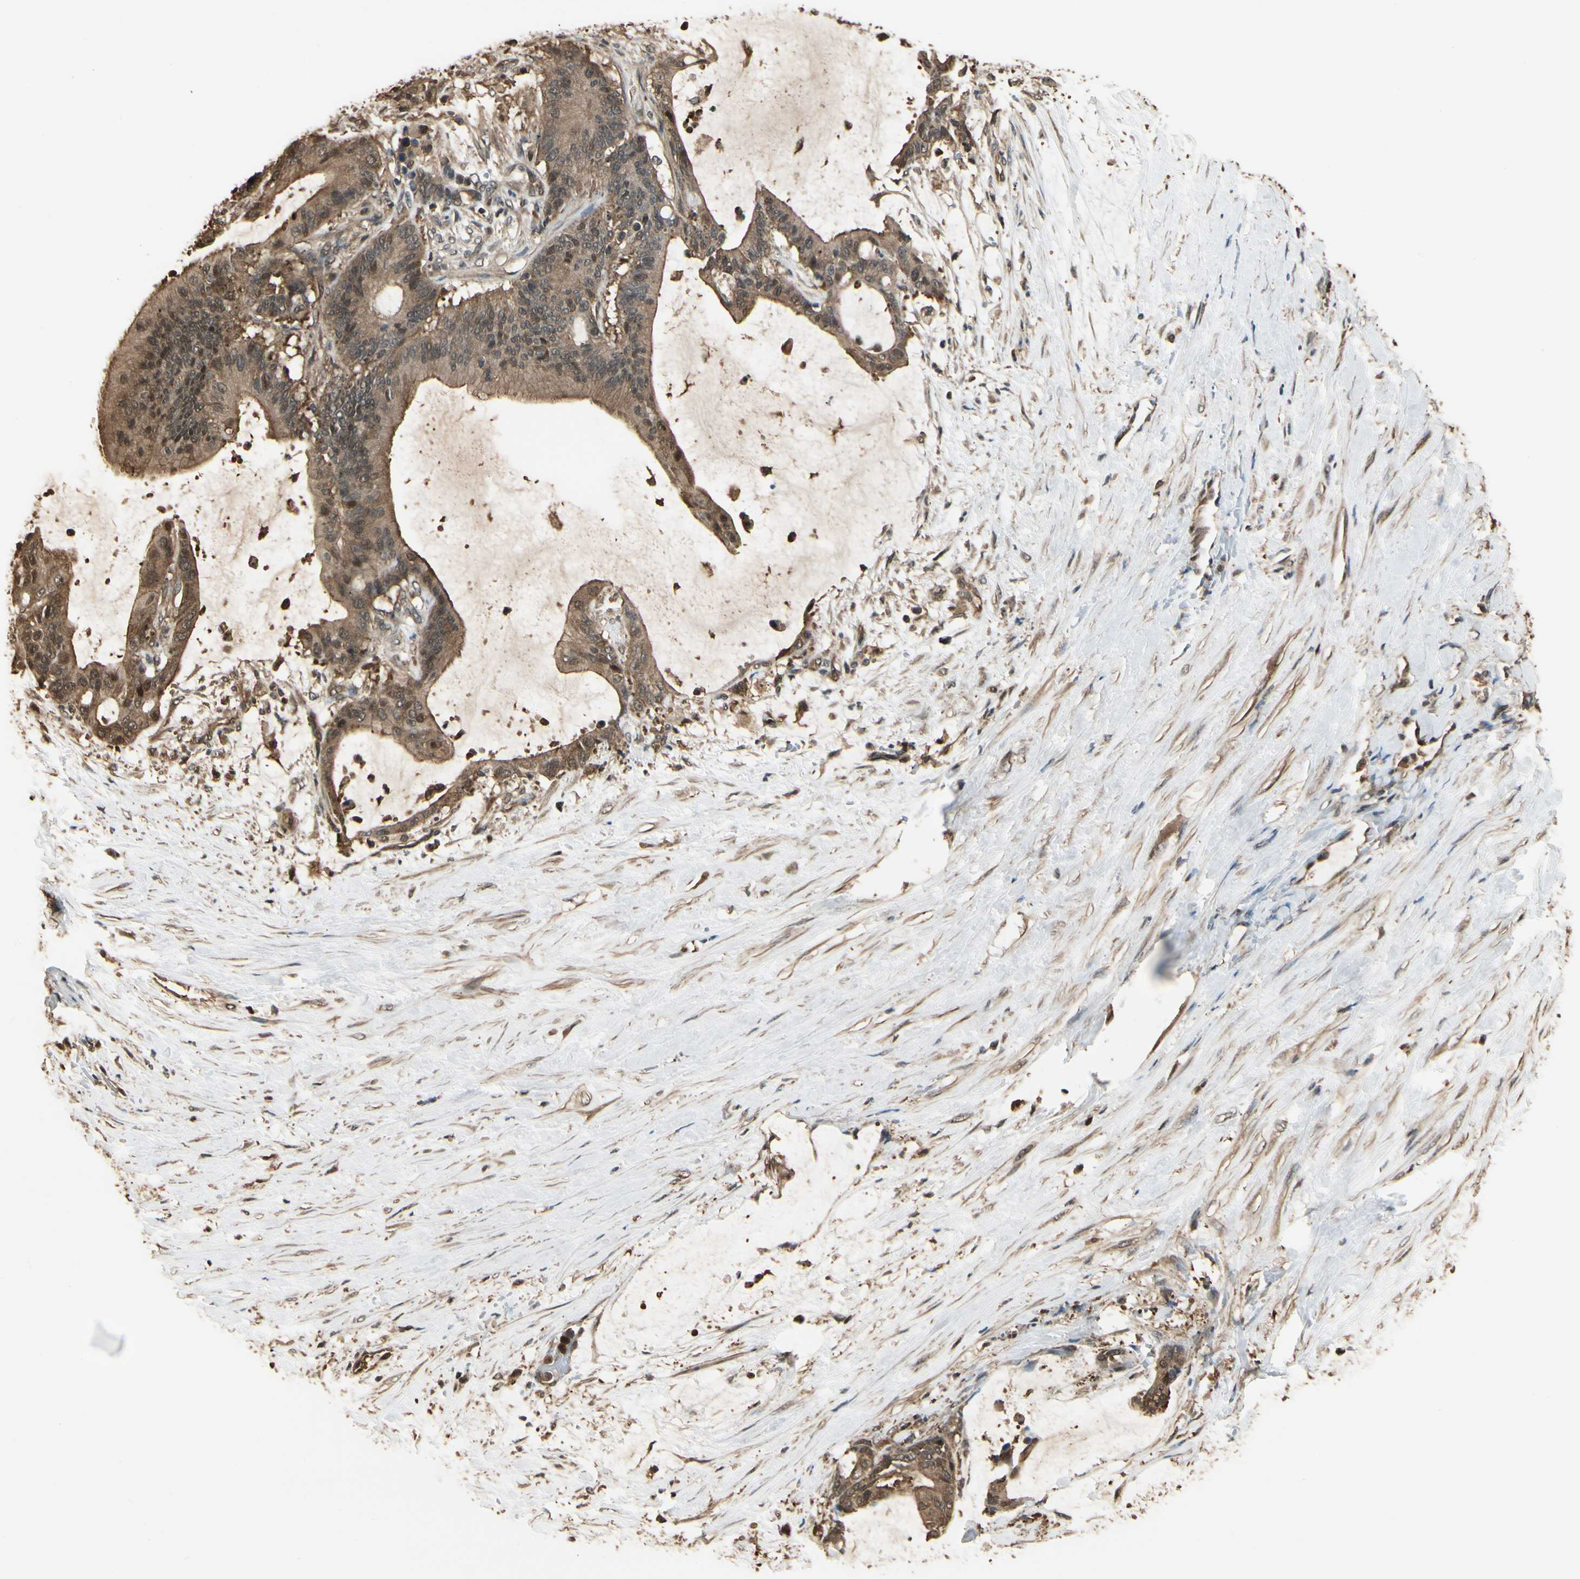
{"staining": {"intensity": "moderate", "quantity": ">75%", "location": "cytoplasmic/membranous,nuclear"}, "tissue": "liver cancer", "cell_type": "Tumor cells", "image_type": "cancer", "snomed": [{"axis": "morphology", "description": "Cholangiocarcinoma"}, {"axis": "topography", "description": "Liver"}], "caption": "Tumor cells reveal moderate cytoplasmic/membranous and nuclear expression in about >75% of cells in liver cholangiocarcinoma.", "gene": "YWHAE", "patient": {"sex": "female", "age": 73}}